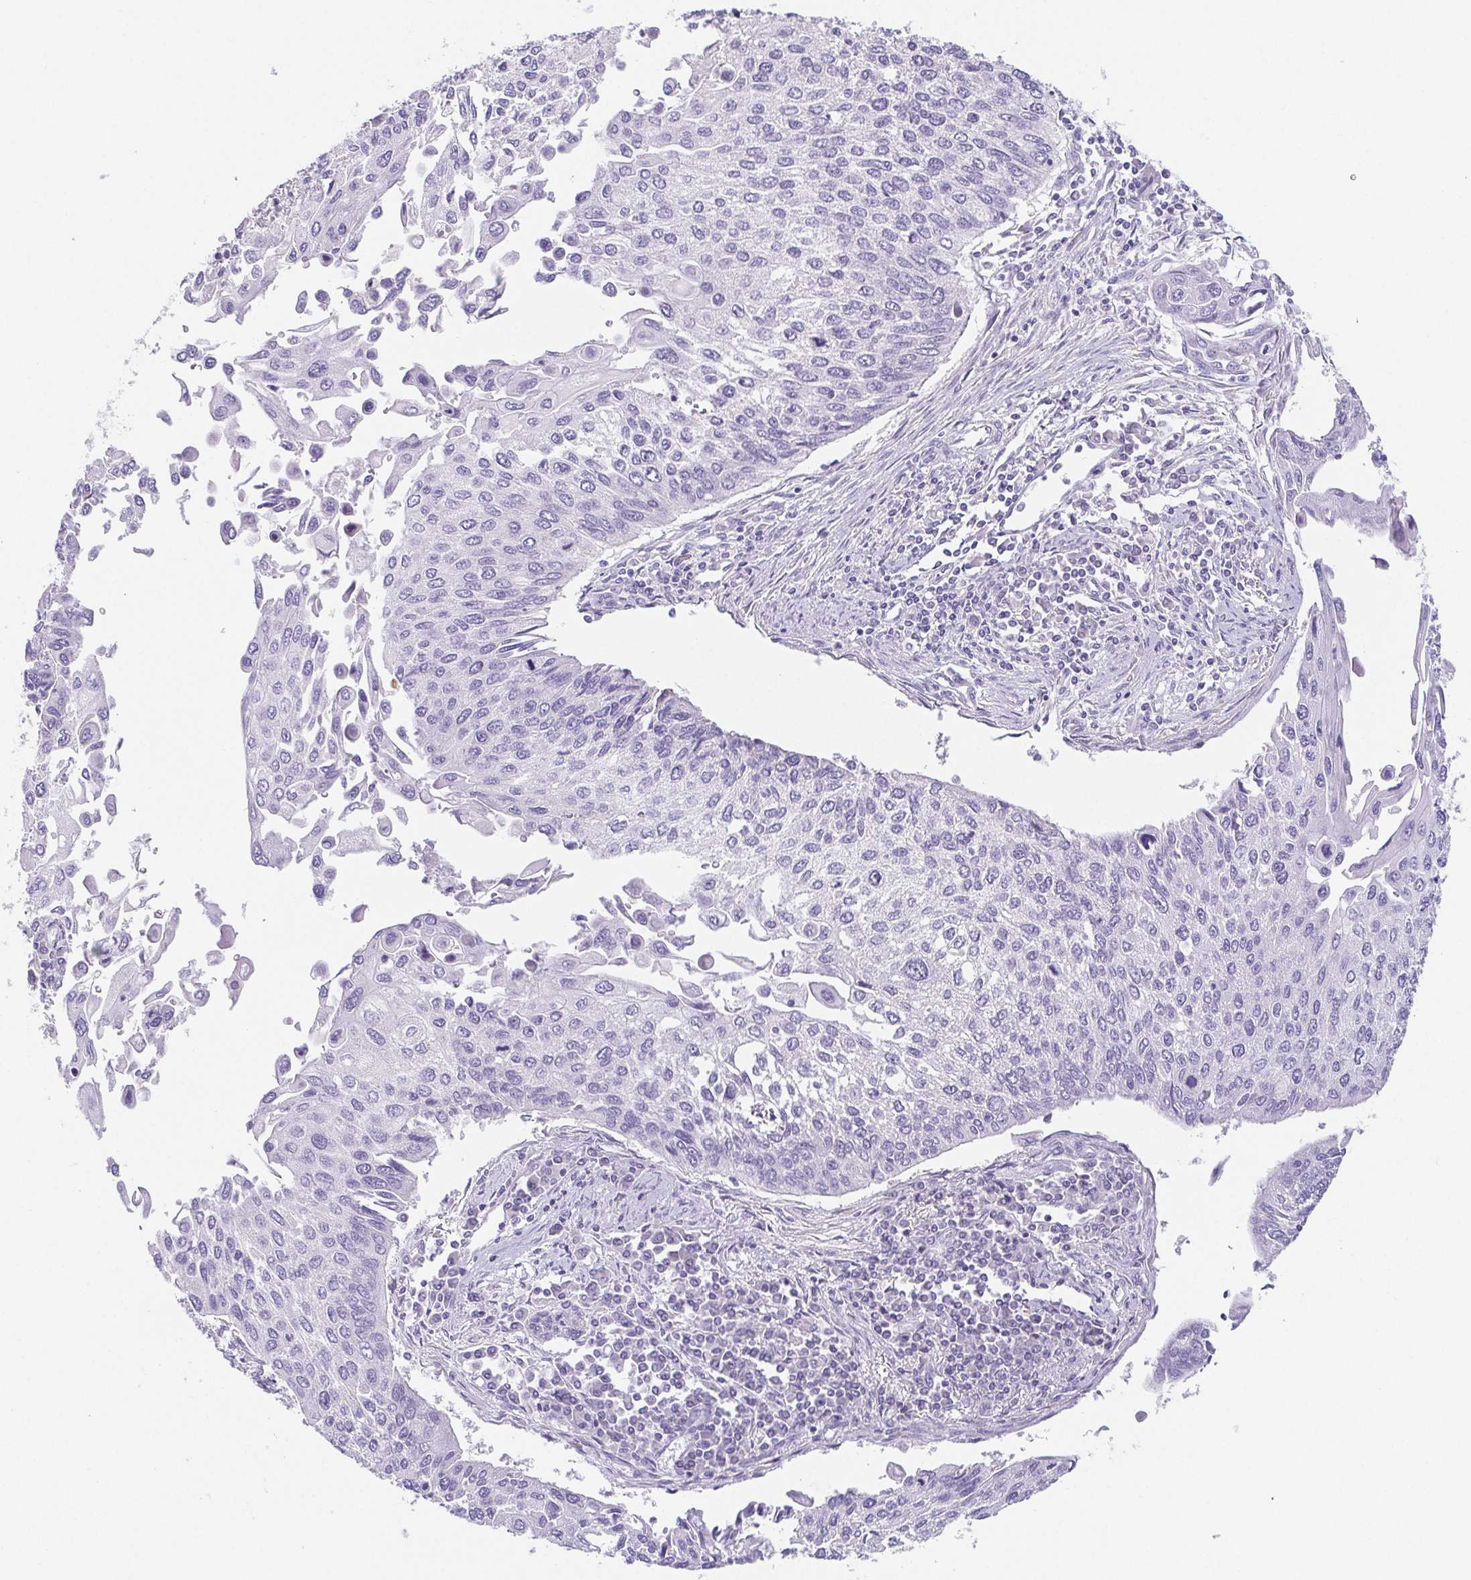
{"staining": {"intensity": "negative", "quantity": "none", "location": "none"}, "tissue": "lung cancer", "cell_type": "Tumor cells", "image_type": "cancer", "snomed": [{"axis": "morphology", "description": "Squamous cell carcinoma, NOS"}, {"axis": "morphology", "description": "Squamous cell carcinoma, metastatic, NOS"}, {"axis": "topography", "description": "Lung"}], "caption": "A photomicrograph of human lung cancer is negative for staining in tumor cells. The staining is performed using DAB brown chromogen with nuclei counter-stained in using hematoxylin.", "gene": "HDGFL1", "patient": {"sex": "male", "age": 63}}